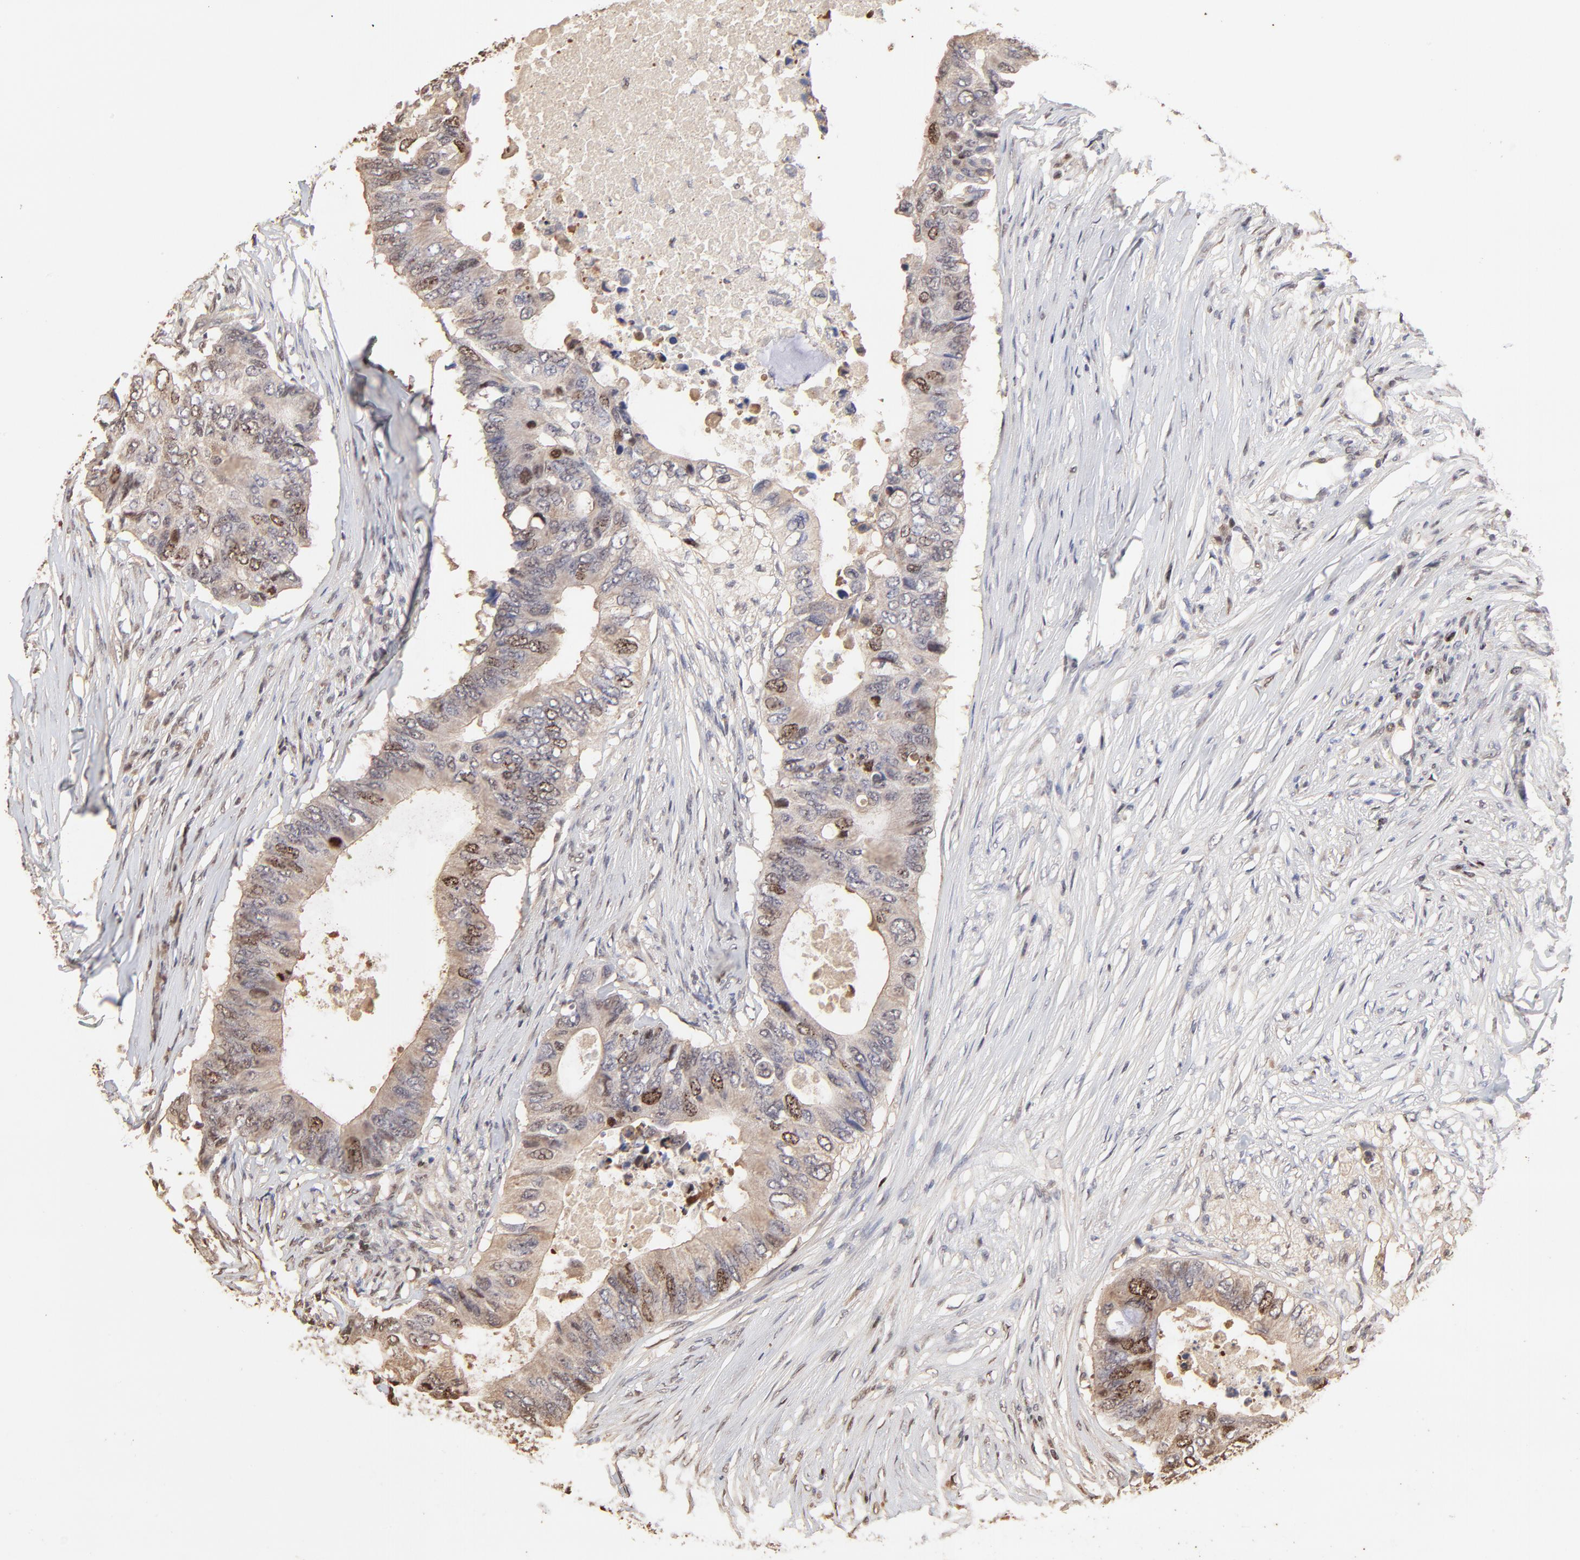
{"staining": {"intensity": "moderate", "quantity": "25%-75%", "location": "nuclear"}, "tissue": "colorectal cancer", "cell_type": "Tumor cells", "image_type": "cancer", "snomed": [{"axis": "morphology", "description": "Adenocarcinoma, NOS"}, {"axis": "topography", "description": "Colon"}], "caption": "Immunohistochemical staining of human colorectal cancer shows medium levels of moderate nuclear positivity in about 25%-75% of tumor cells.", "gene": "BIRC5", "patient": {"sex": "male", "age": 71}}